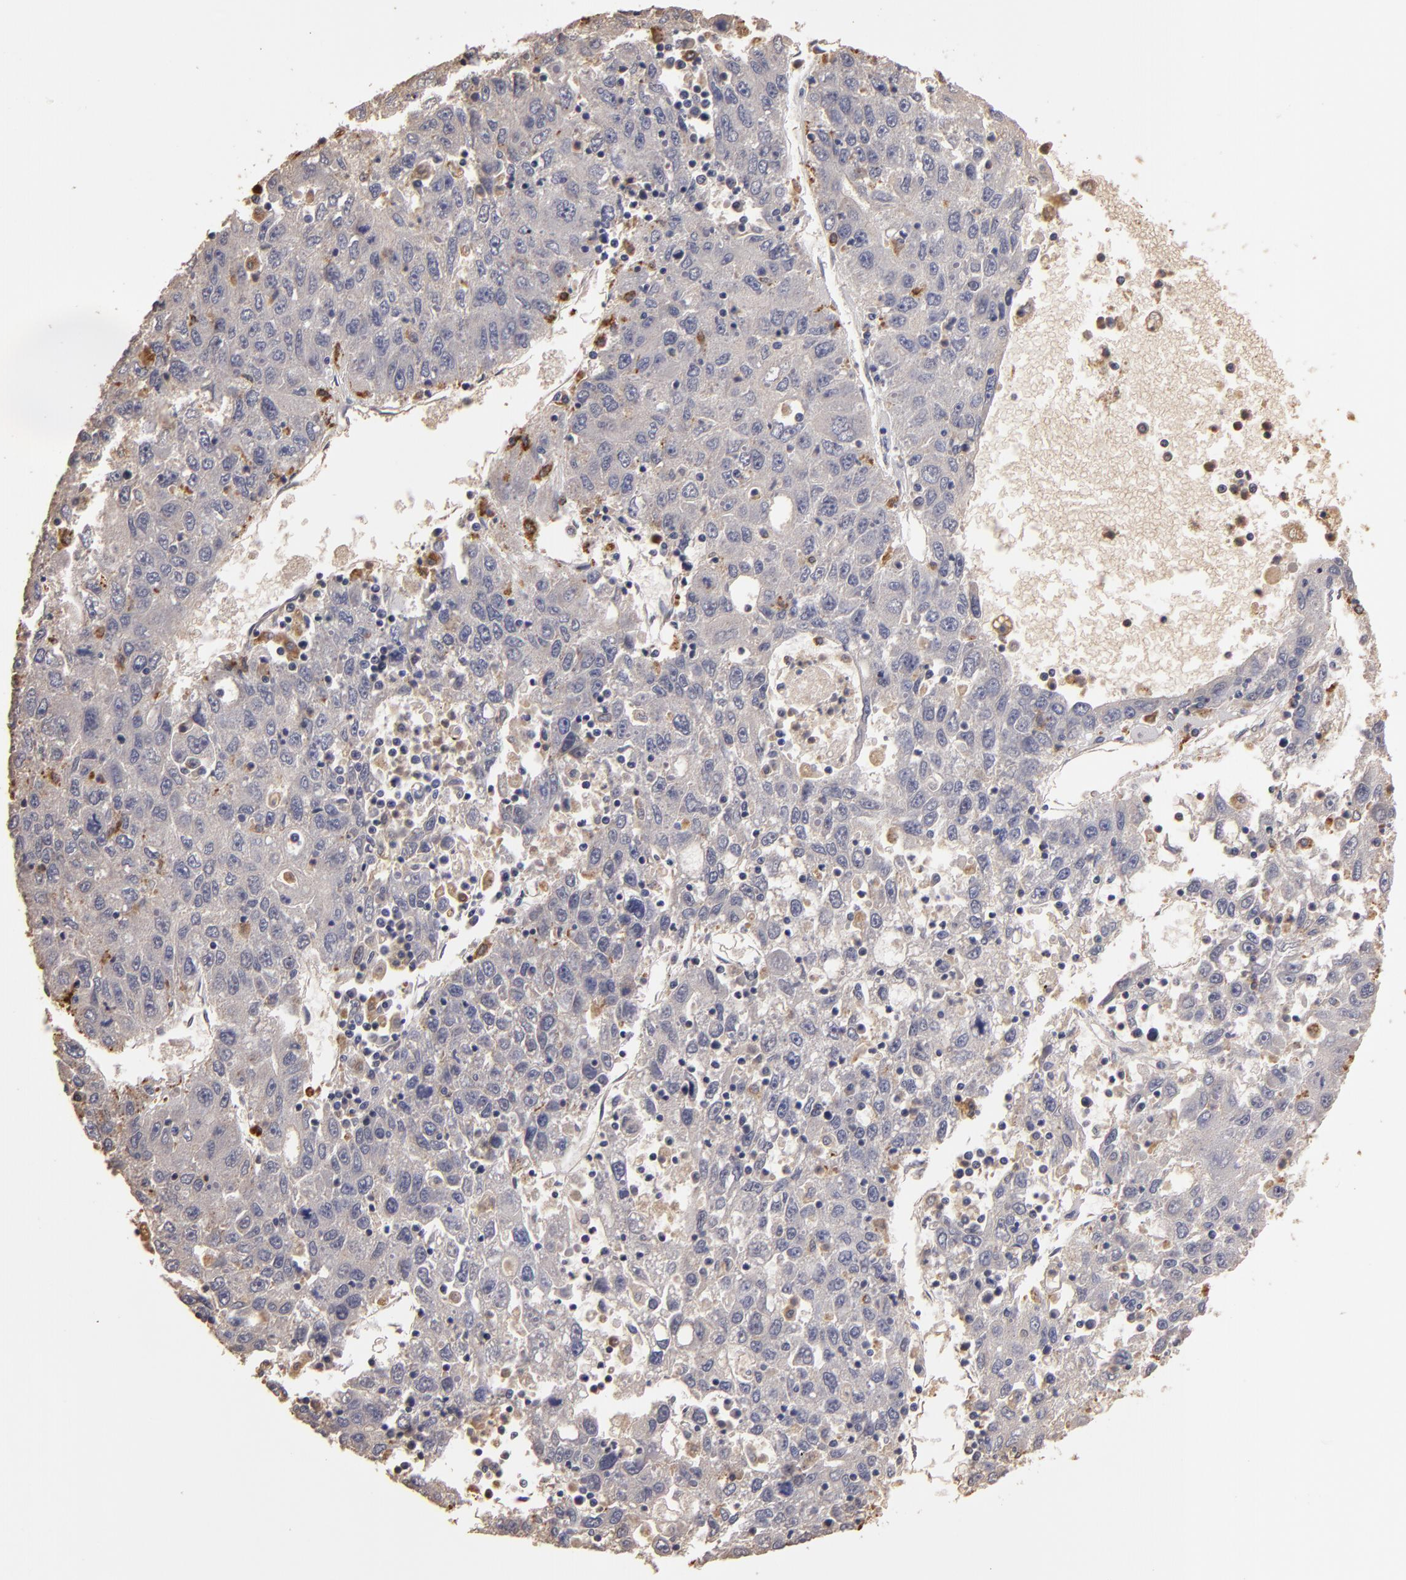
{"staining": {"intensity": "weak", "quantity": "<25%", "location": "cytoplasmic/membranous"}, "tissue": "liver cancer", "cell_type": "Tumor cells", "image_type": "cancer", "snomed": [{"axis": "morphology", "description": "Carcinoma, Hepatocellular, NOS"}, {"axis": "topography", "description": "Liver"}], "caption": "A micrograph of human hepatocellular carcinoma (liver) is negative for staining in tumor cells.", "gene": "TRAF1", "patient": {"sex": "male", "age": 49}}